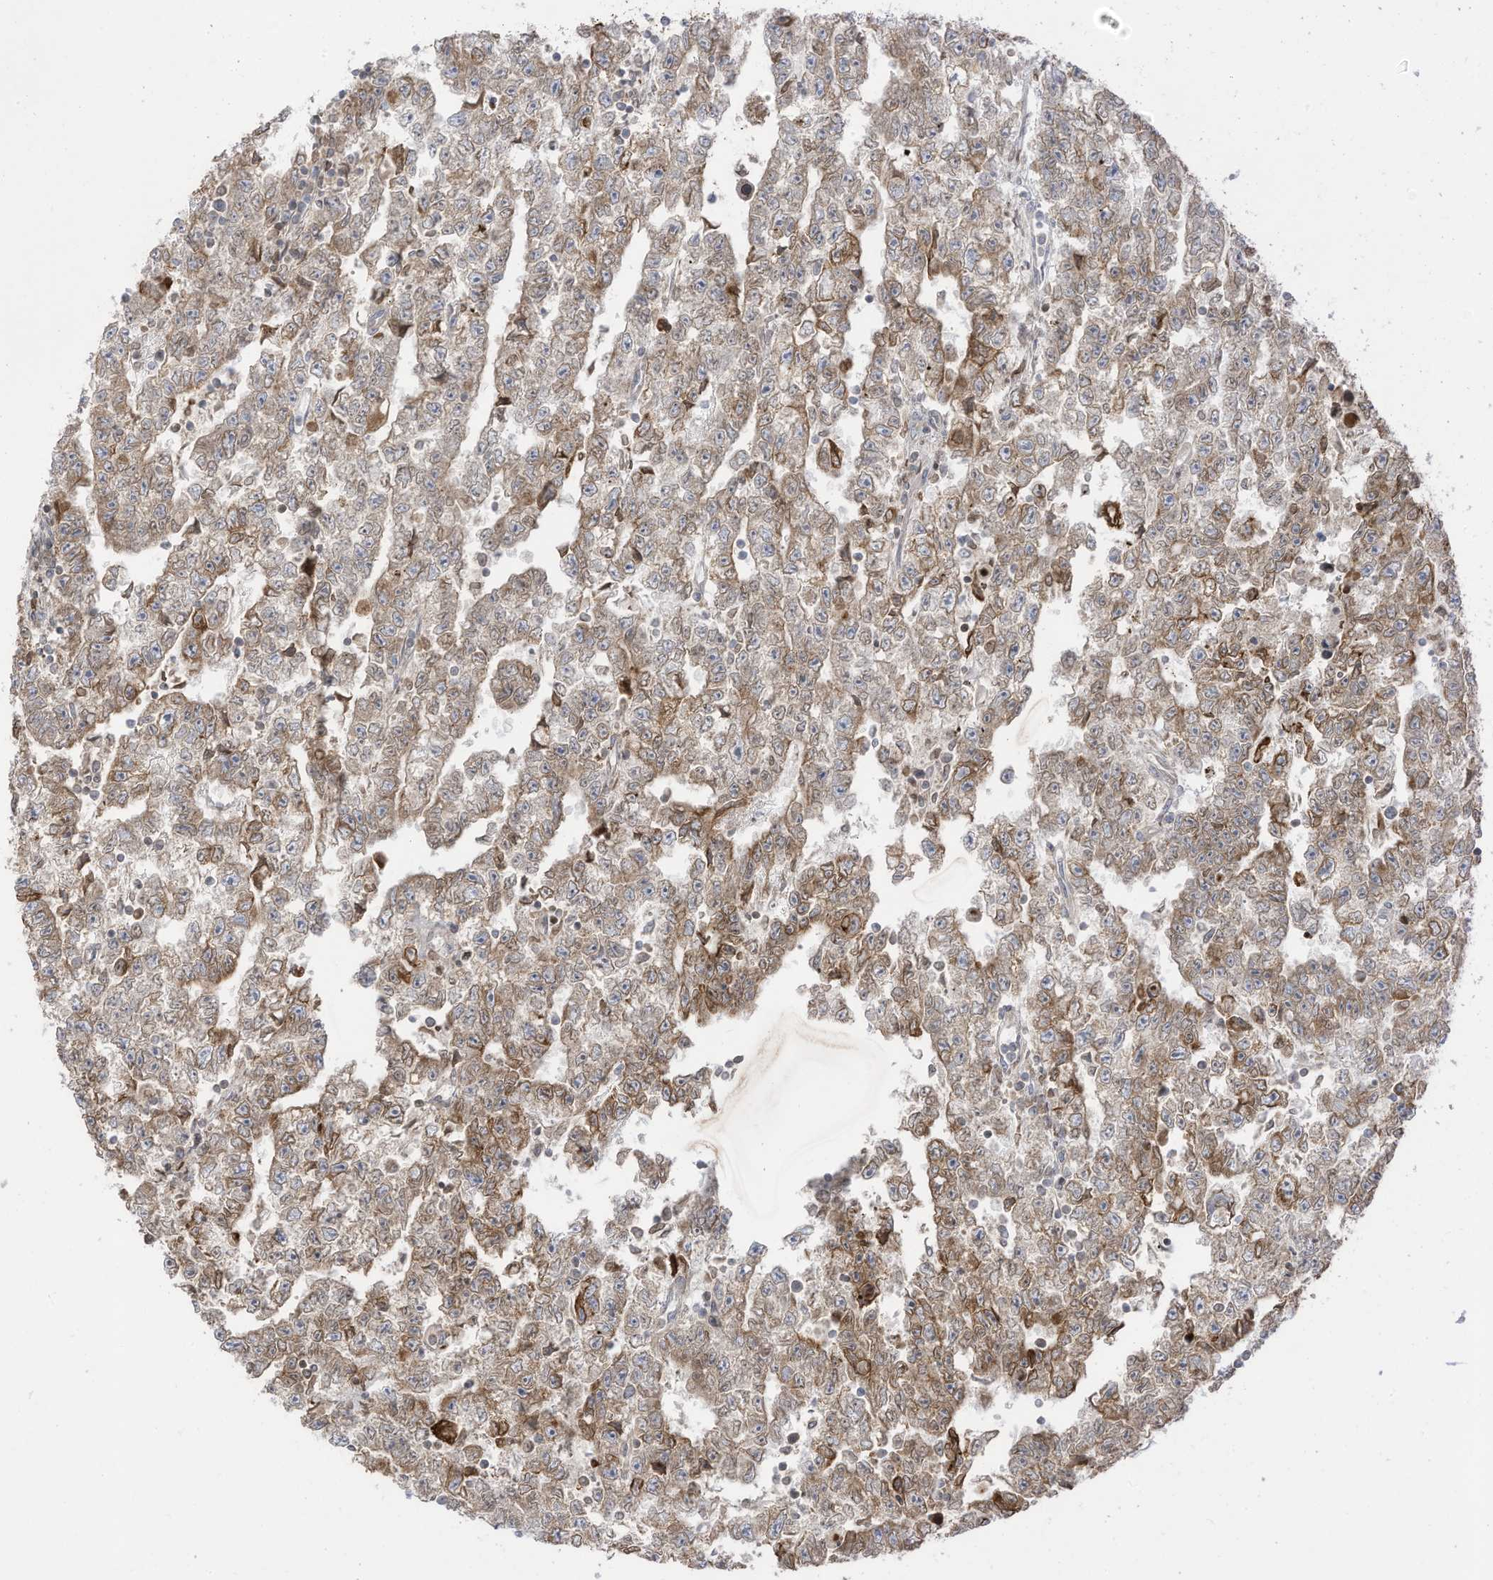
{"staining": {"intensity": "moderate", "quantity": ">75%", "location": "cytoplasmic/membranous"}, "tissue": "testis cancer", "cell_type": "Tumor cells", "image_type": "cancer", "snomed": [{"axis": "morphology", "description": "Carcinoma, Embryonal, NOS"}, {"axis": "topography", "description": "Testis"}], "caption": "Embryonal carcinoma (testis) stained for a protein (brown) demonstrates moderate cytoplasmic/membranous positive staining in about >75% of tumor cells.", "gene": "CGAS", "patient": {"sex": "male", "age": 25}}